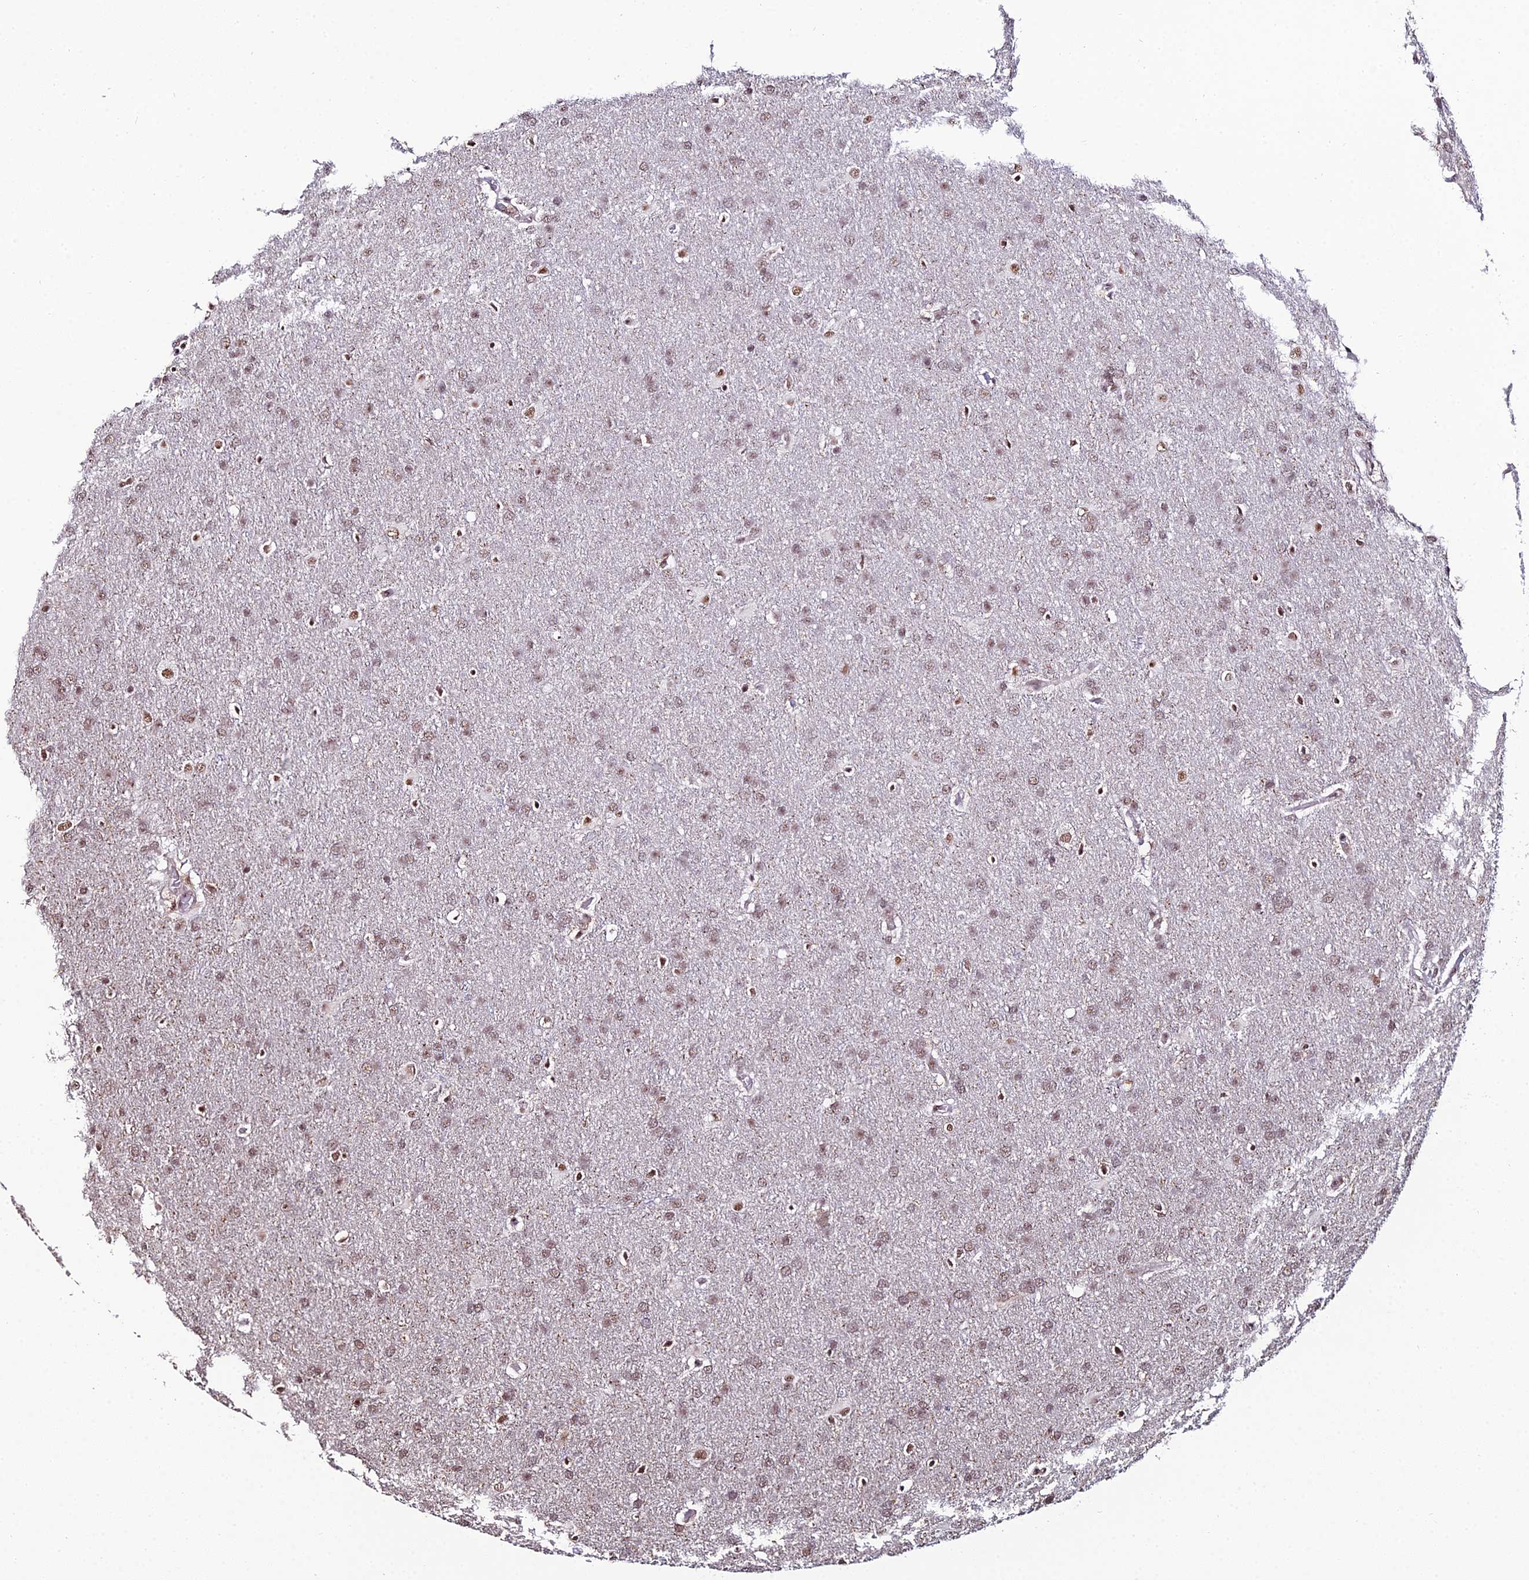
{"staining": {"intensity": "weak", "quantity": ">75%", "location": "nuclear"}, "tissue": "glioma", "cell_type": "Tumor cells", "image_type": "cancer", "snomed": [{"axis": "morphology", "description": "Glioma, malignant, Low grade"}, {"axis": "topography", "description": "Brain"}], "caption": "This image reveals glioma stained with immunohistochemistry (IHC) to label a protein in brown. The nuclear of tumor cells show weak positivity for the protein. Nuclei are counter-stained blue.", "gene": "PPP4C", "patient": {"sex": "female", "age": 32}}